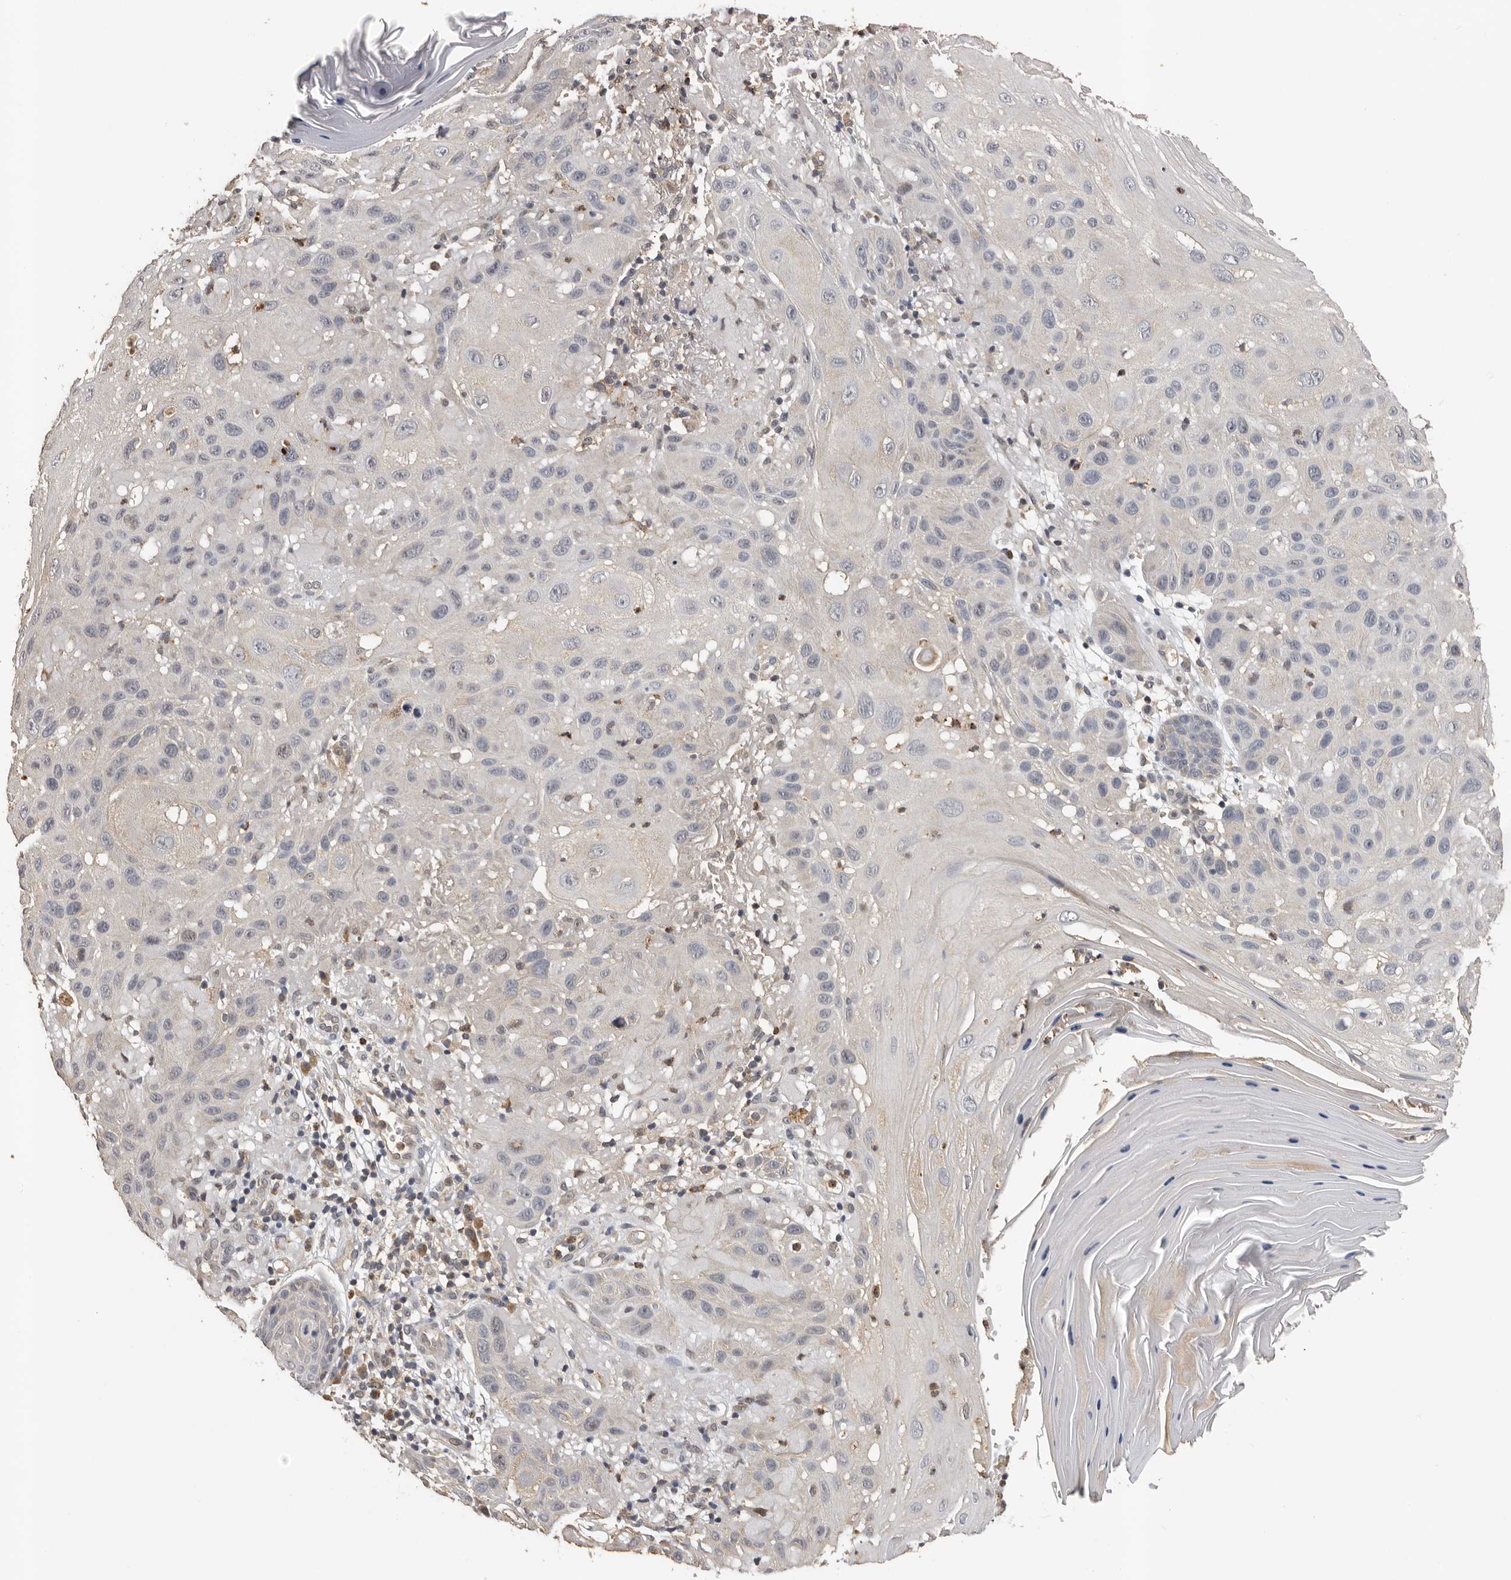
{"staining": {"intensity": "negative", "quantity": "none", "location": "none"}, "tissue": "skin cancer", "cell_type": "Tumor cells", "image_type": "cancer", "snomed": [{"axis": "morphology", "description": "Normal tissue, NOS"}, {"axis": "morphology", "description": "Squamous cell carcinoma, NOS"}, {"axis": "topography", "description": "Skin"}], "caption": "Tumor cells are negative for protein expression in human skin cancer (squamous cell carcinoma). (Immunohistochemistry, brightfield microscopy, high magnification).", "gene": "KIF2B", "patient": {"sex": "female", "age": 96}}